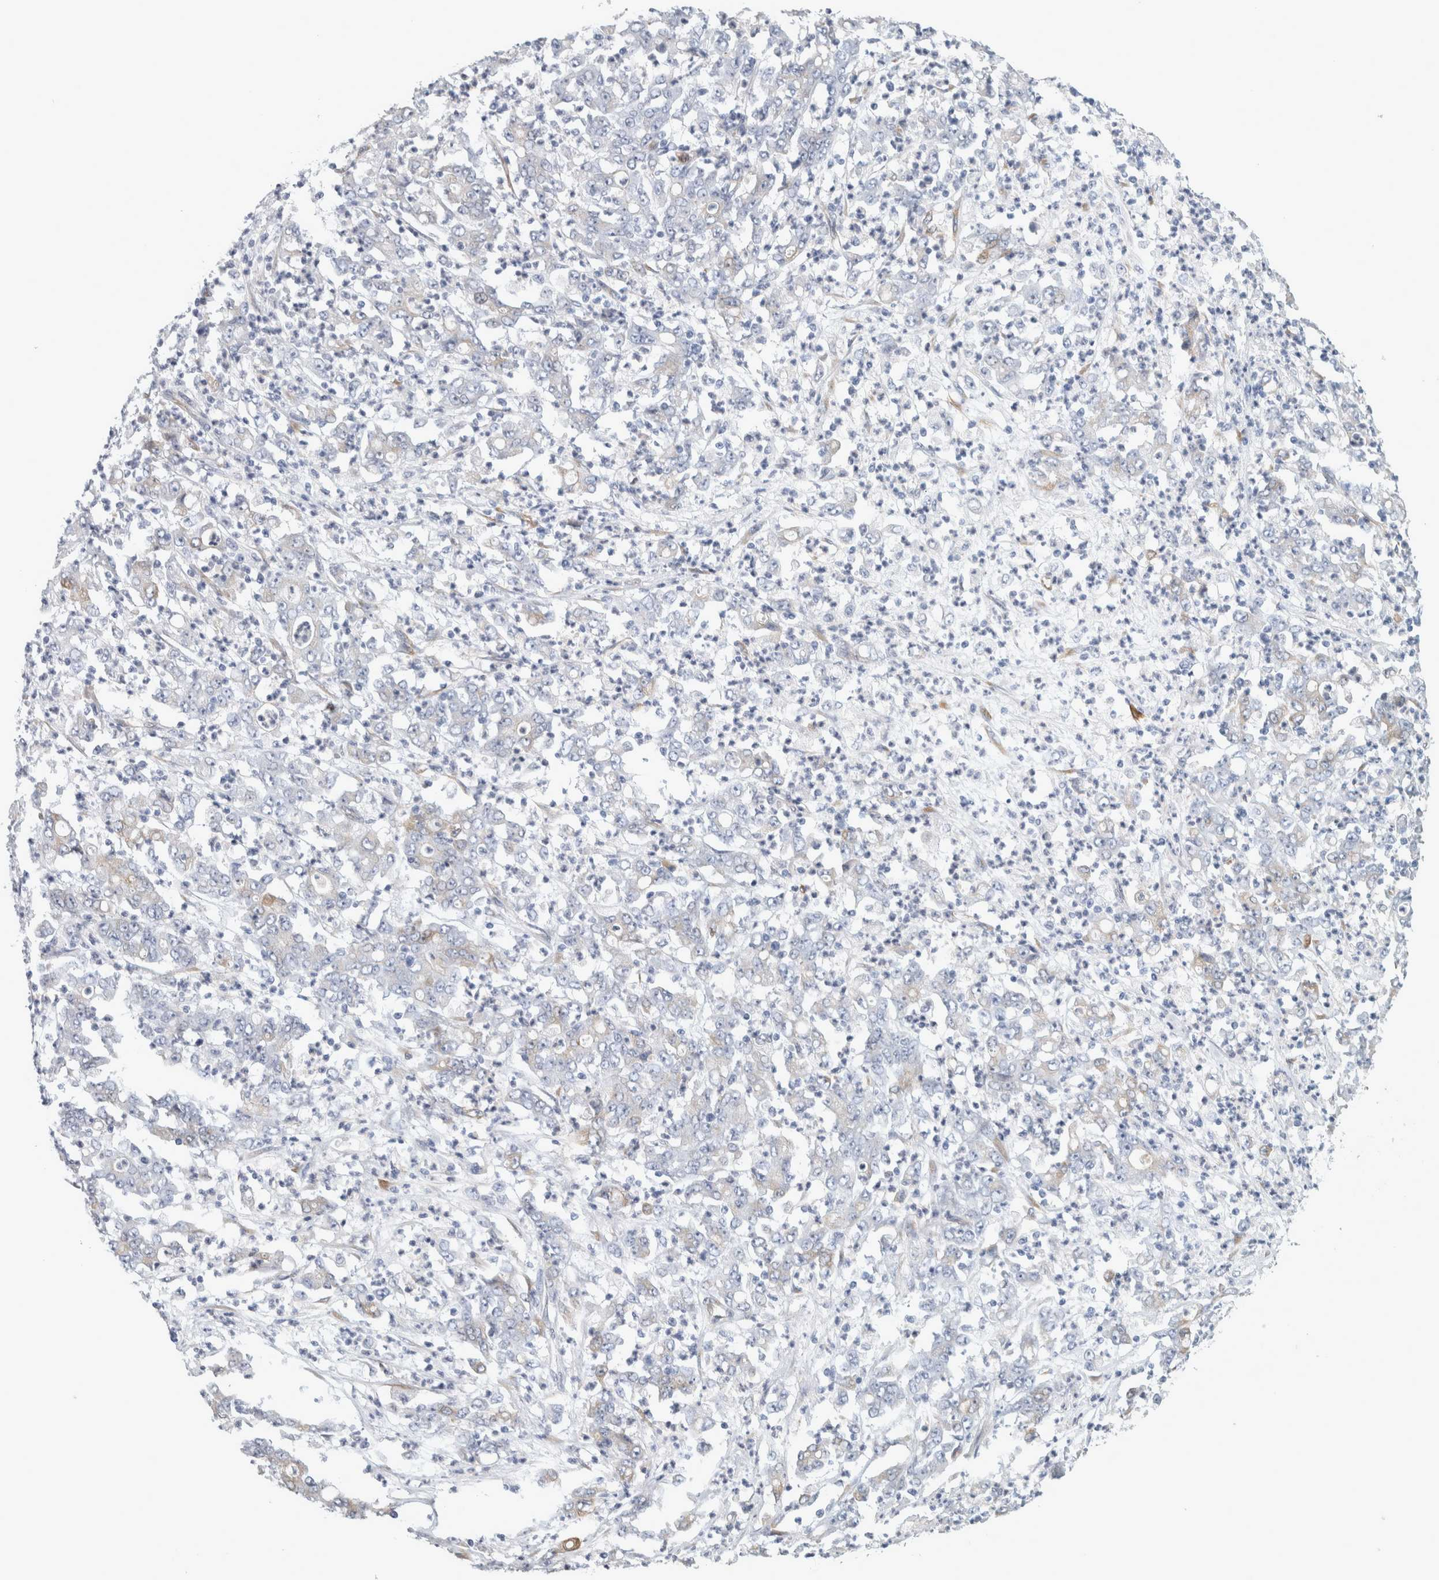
{"staining": {"intensity": "negative", "quantity": "none", "location": "none"}, "tissue": "stomach cancer", "cell_type": "Tumor cells", "image_type": "cancer", "snomed": [{"axis": "morphology", "description": "Adenocarcinoma, NOS"}, {"axis": "topography", "description": "Stomach, lower"}], "caption": "Immunohistochemistry (IHC) of human adenocarcinoma (stomach) exhibits no positivity in tumor cells. The staining was performed using DAB (3,3'-diaminobenzidine) to visualize the protein expression in brown, while the nuclei were stained in blue with hematoxylin (Magnification: 20x).", "gene": "B3GNT3", "patient": {"sex": "female", "age": 71}}